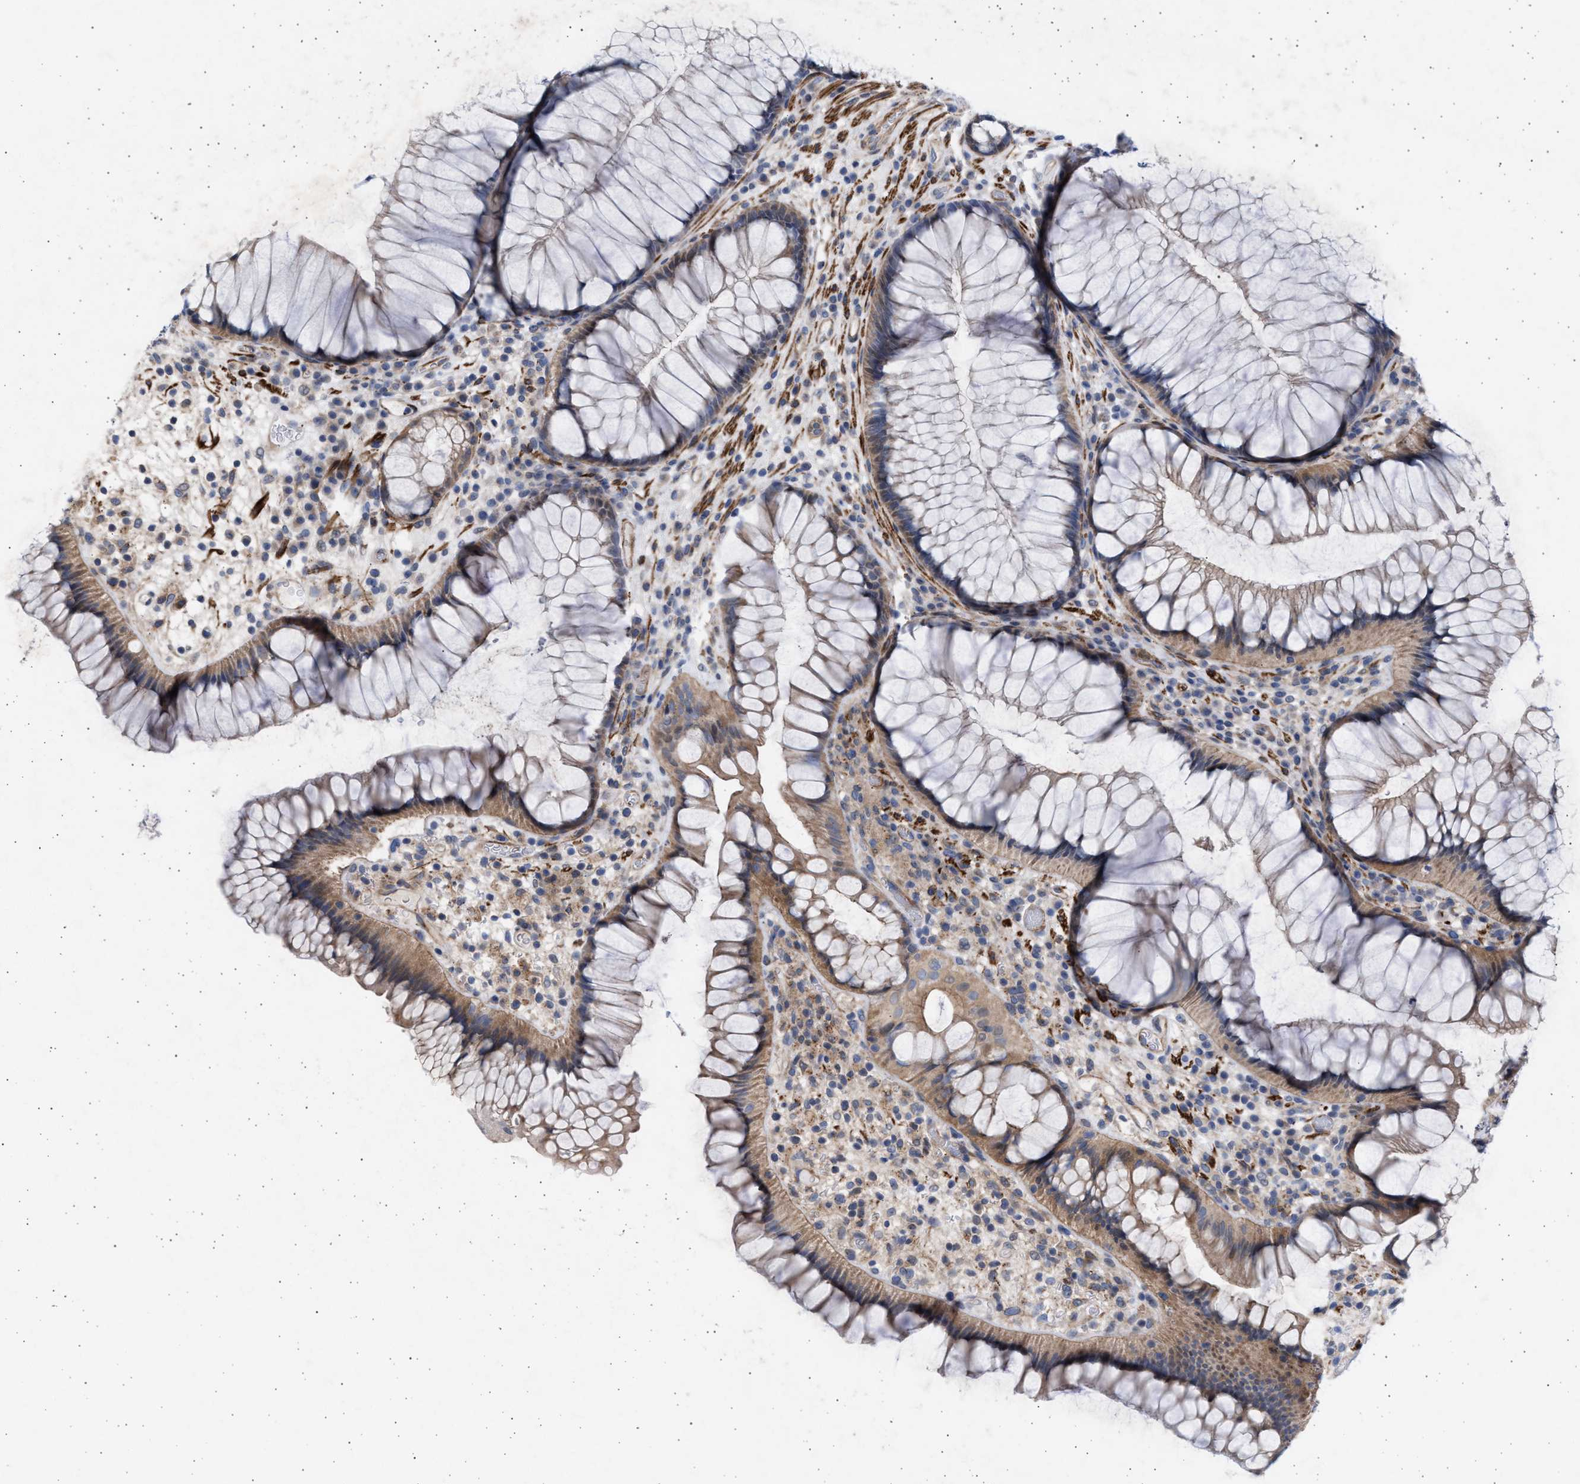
{"staining": {"intensity": "moderate", "quantity": ">75%", "location": "cytoplasmic/membranous"}, "tissue": "rectum", "cell_type": "Glandular cells", "image_type": "normal", "snomed": [{"axis": "morphology", "description": "Normal tissue, NOS"}, {"axis": "topography", "description": "Rectum"}], "caption": "A brown stain shows moderate cytoplasmic/membranous staining of a protein in glandular cells of unremarkable rectum.", "gene": "NBR1", "patient": {"sex": "male", "age": 51}}